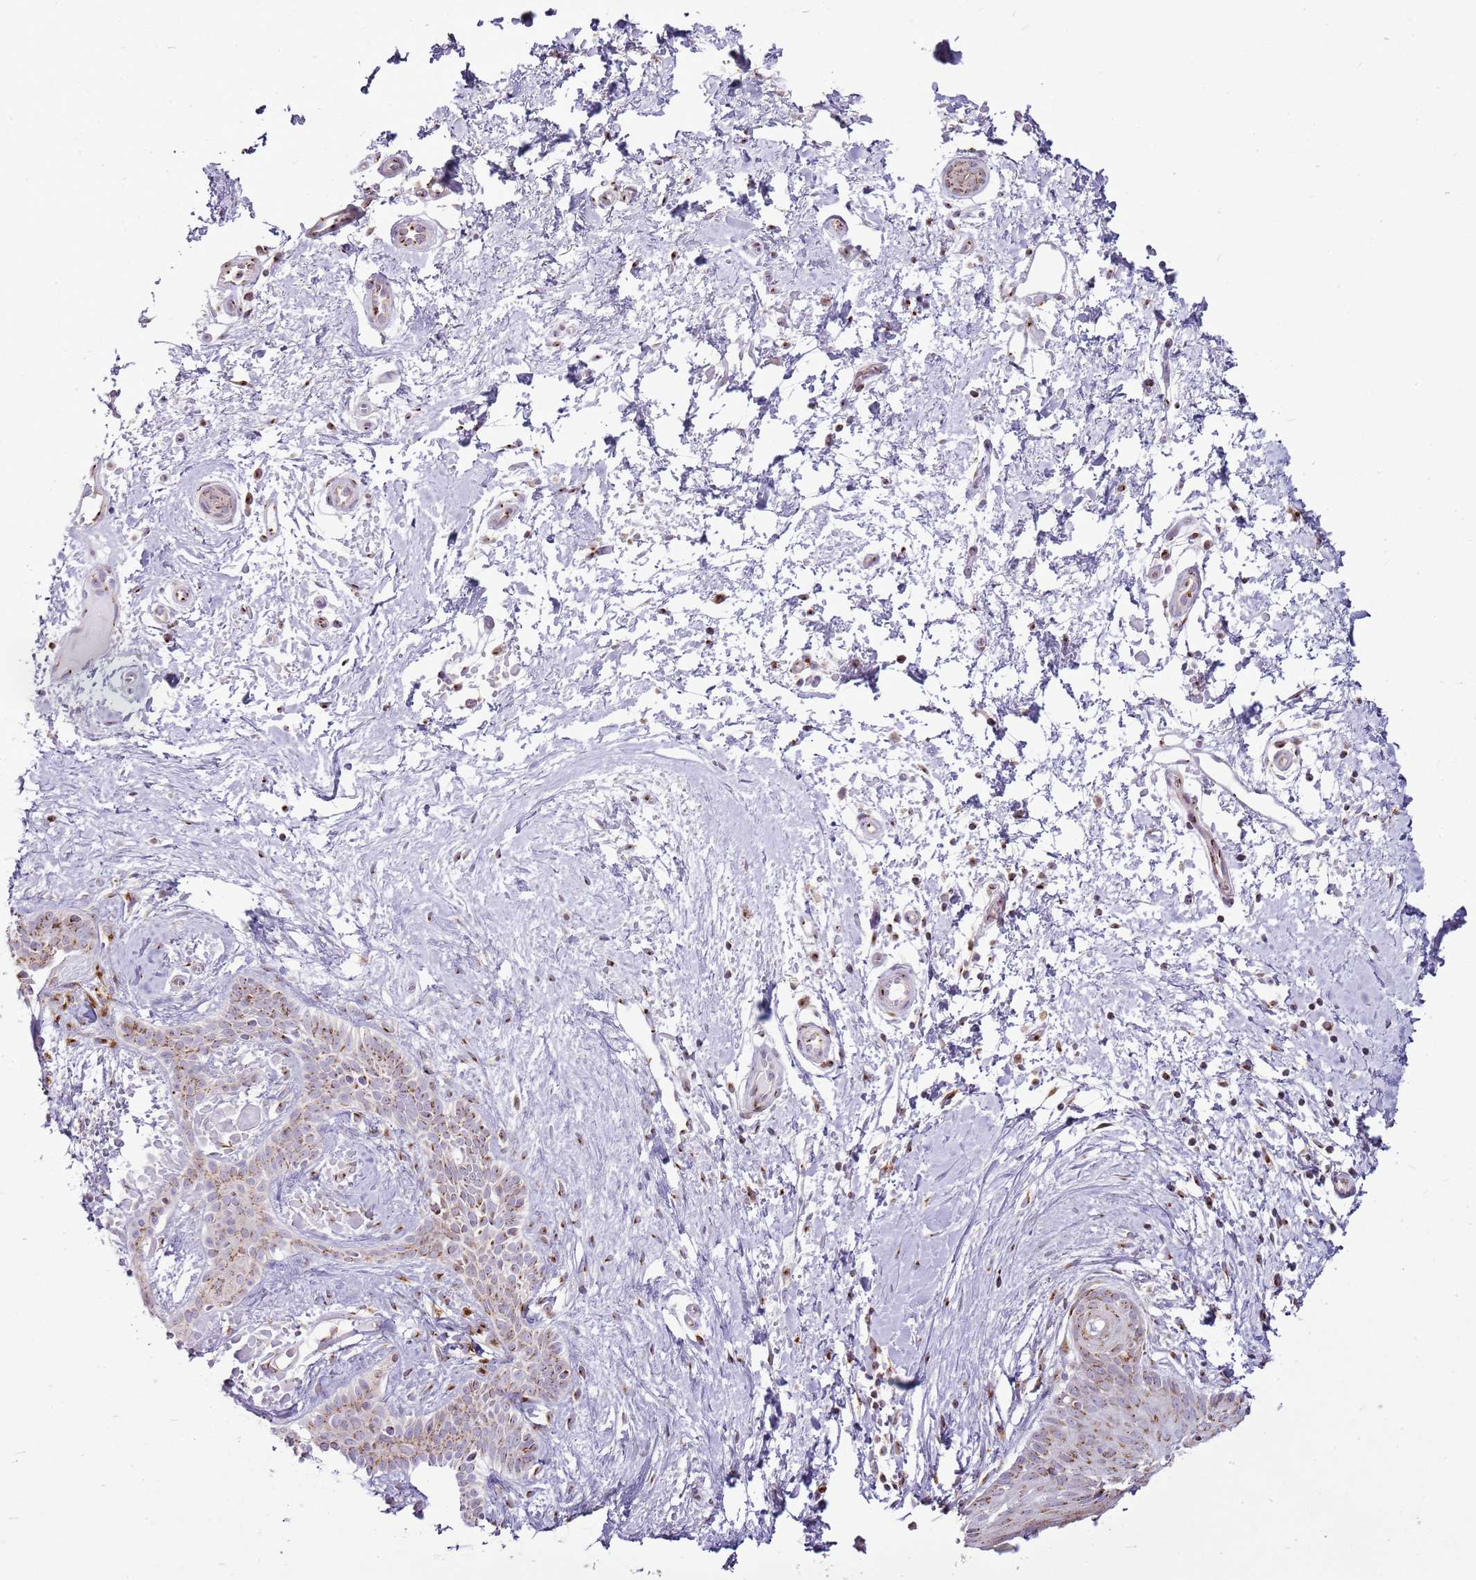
{"staining": {"intensity": "moderate", "quantity": "25%-75%", "location": "cytoplasmic/membranous"}, "tissue": "skin cancer", "cell_type": "Tumor cells", "image_type": "cancer", "snomed": [{"axis": "morphology", "description": "Basal cell carcinoma"}, {"axis": "topography", "description": "Skin"}], "caption": "This is a micrograph of immunohistochemistry (IHC) staining of skin cancer, which shows moderate expression in the cytoplasmic/membranous of tumor cells.", "gene": "TMED10", "patient": {"sex": "male", "age": 78}}